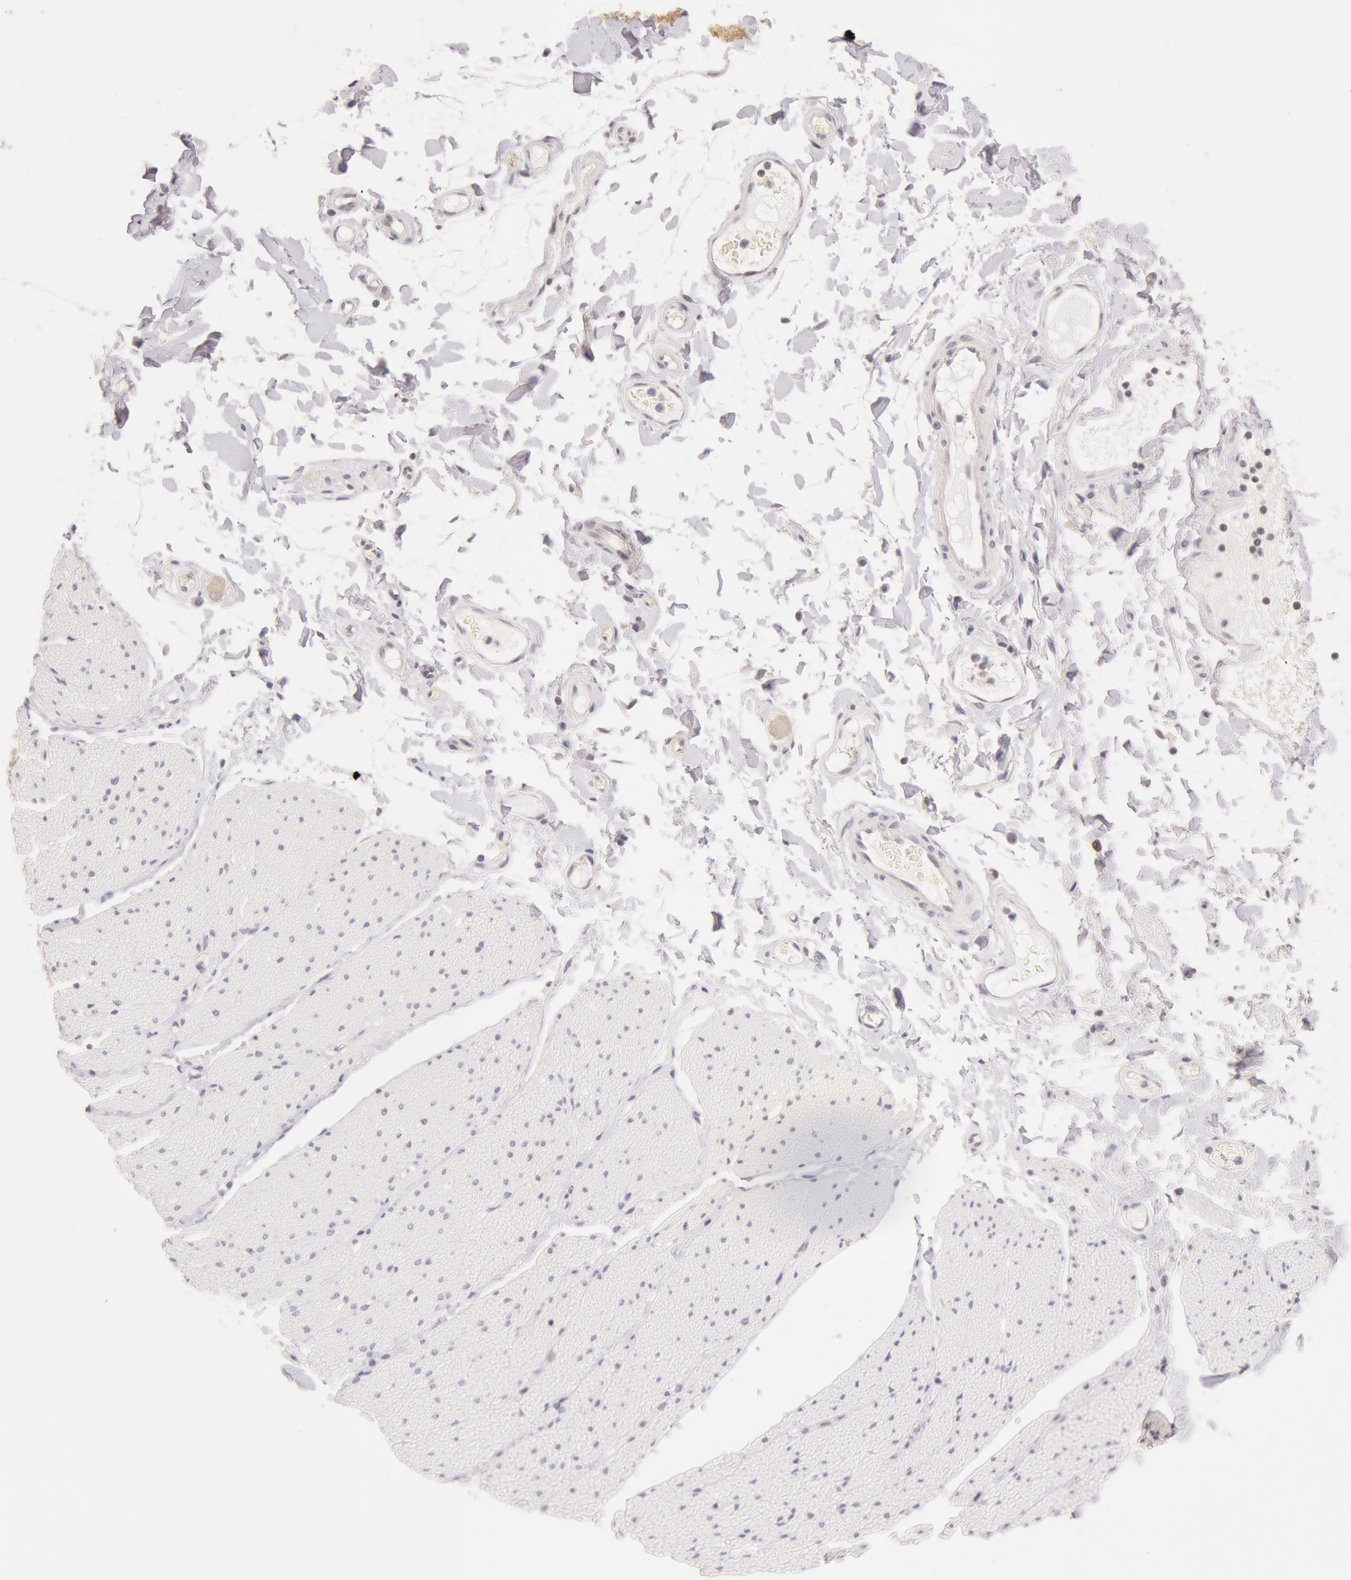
{"staining": {"intensity": "negative", "quantity": "none", "location": "none"}, "tissue": "adipose tissue", "cell_type": "Adipocytes", "image_type": "normal", "snomed": [{"axis": "morphology", "description": "Normal tissue, NOS"}, {"axis": "topography", "description": "Duodenum"}], "caption": "IHC of normal adipose tissue displays no staining in adipocytes. Brightfield microscopy of IHC stained with DAB (brown) and hematoxylin (blue), captured at high magnification.", "gene": "ZNF597", "patient": {"sex": "male", "age": 63}}